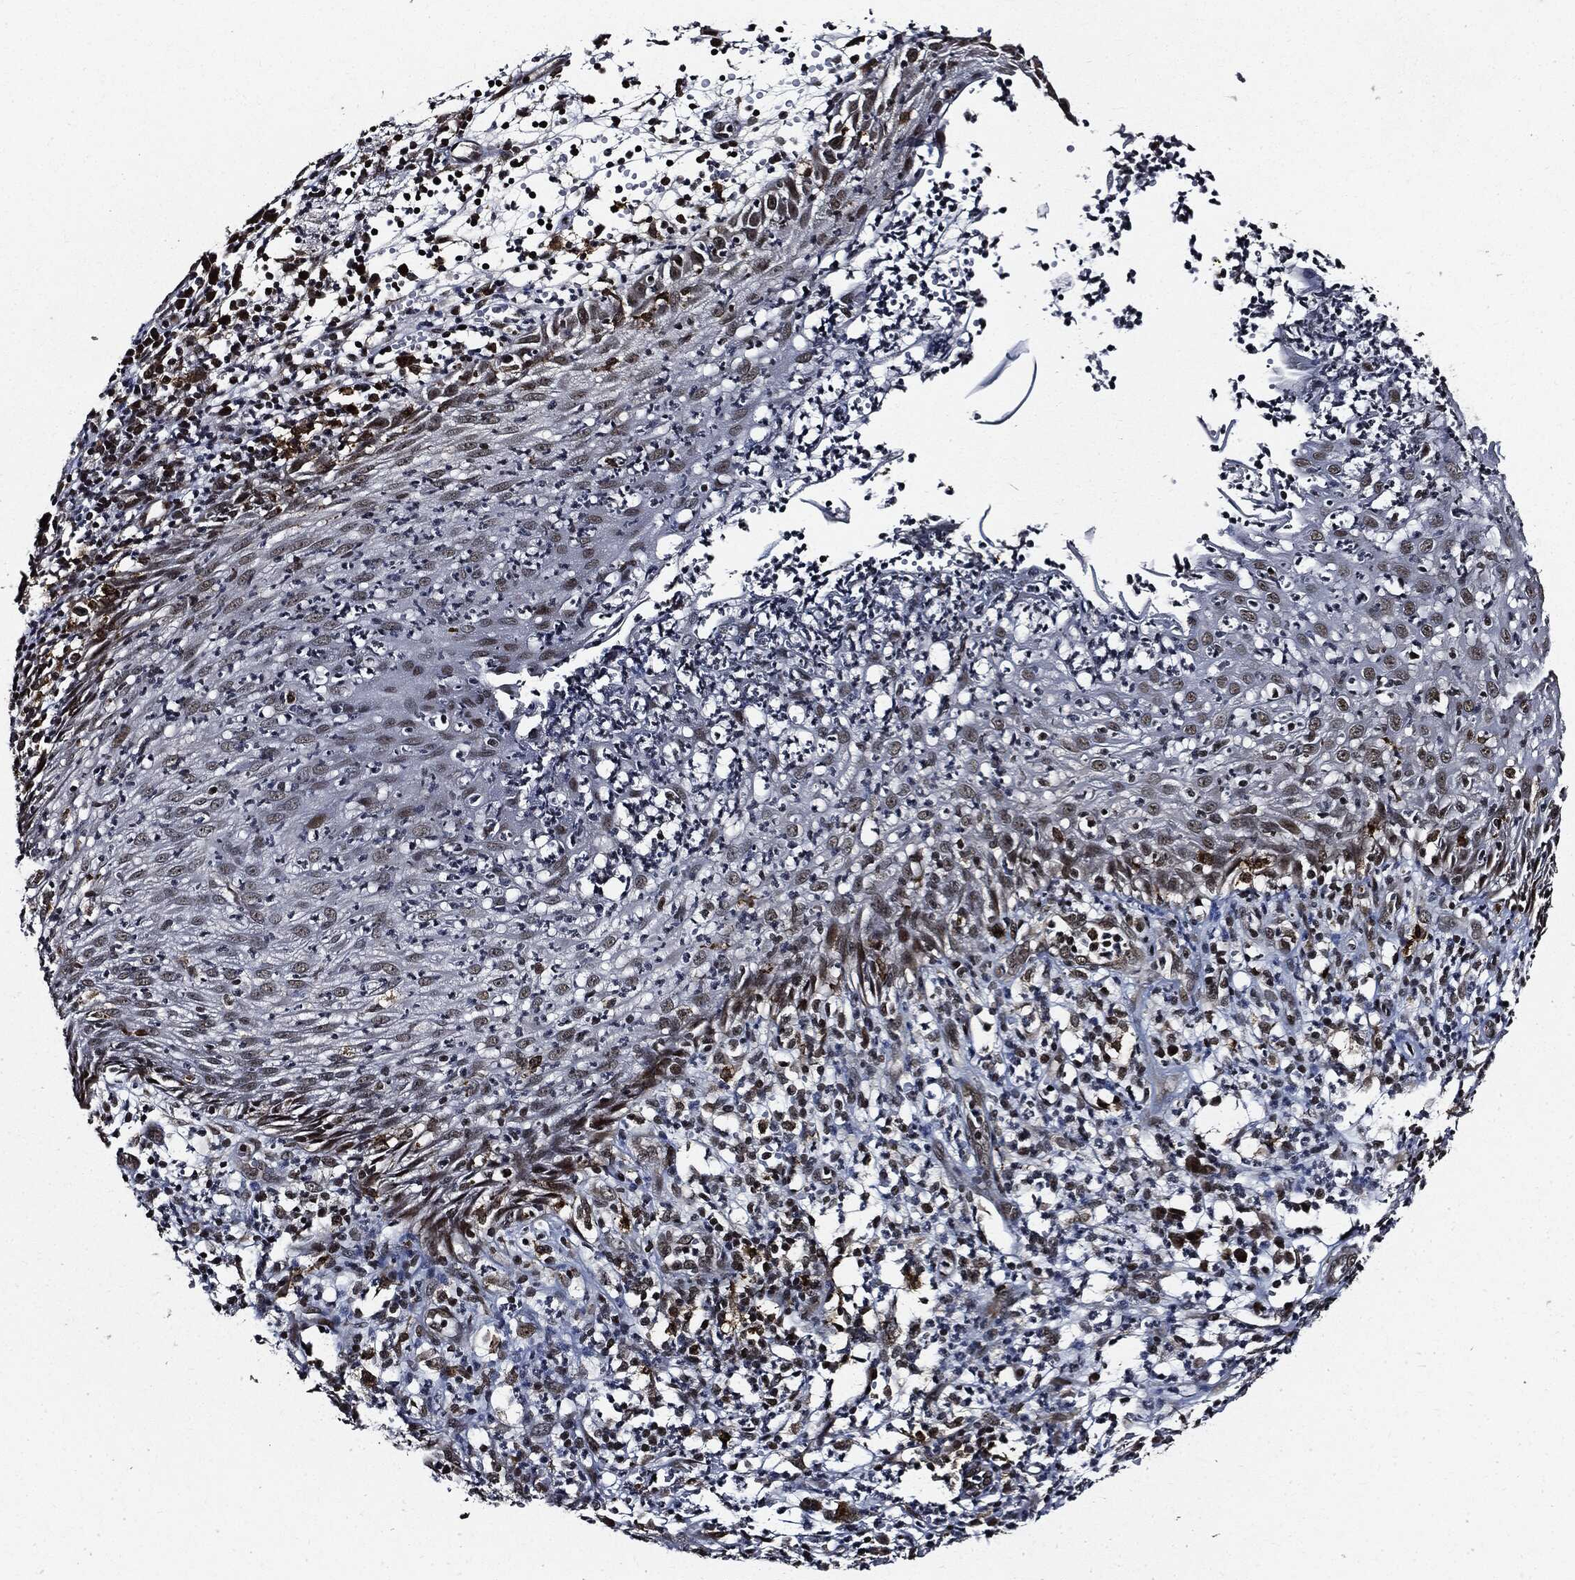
{"staining": {"intensity": "weak", "quantity": "<25%", "location": "nuclear"}, "tissue": "skin cancer", "cell_type": "Tumor cells", "image_type": "cancer", "snomed": [{"axis": "morphology", "description": "Normal tissue, NOS"}, {"axis": "morphology", "description": "Squamous cell carcinoma, NOS"}, {"axis": "topography", "description": "Skin"}], "caption": "There is no significant staining in tumor cells of skin cancer (squamous cell carcinoma).", "gene": "SUGT1", "patient": {"sex": "male", "age": 79}}